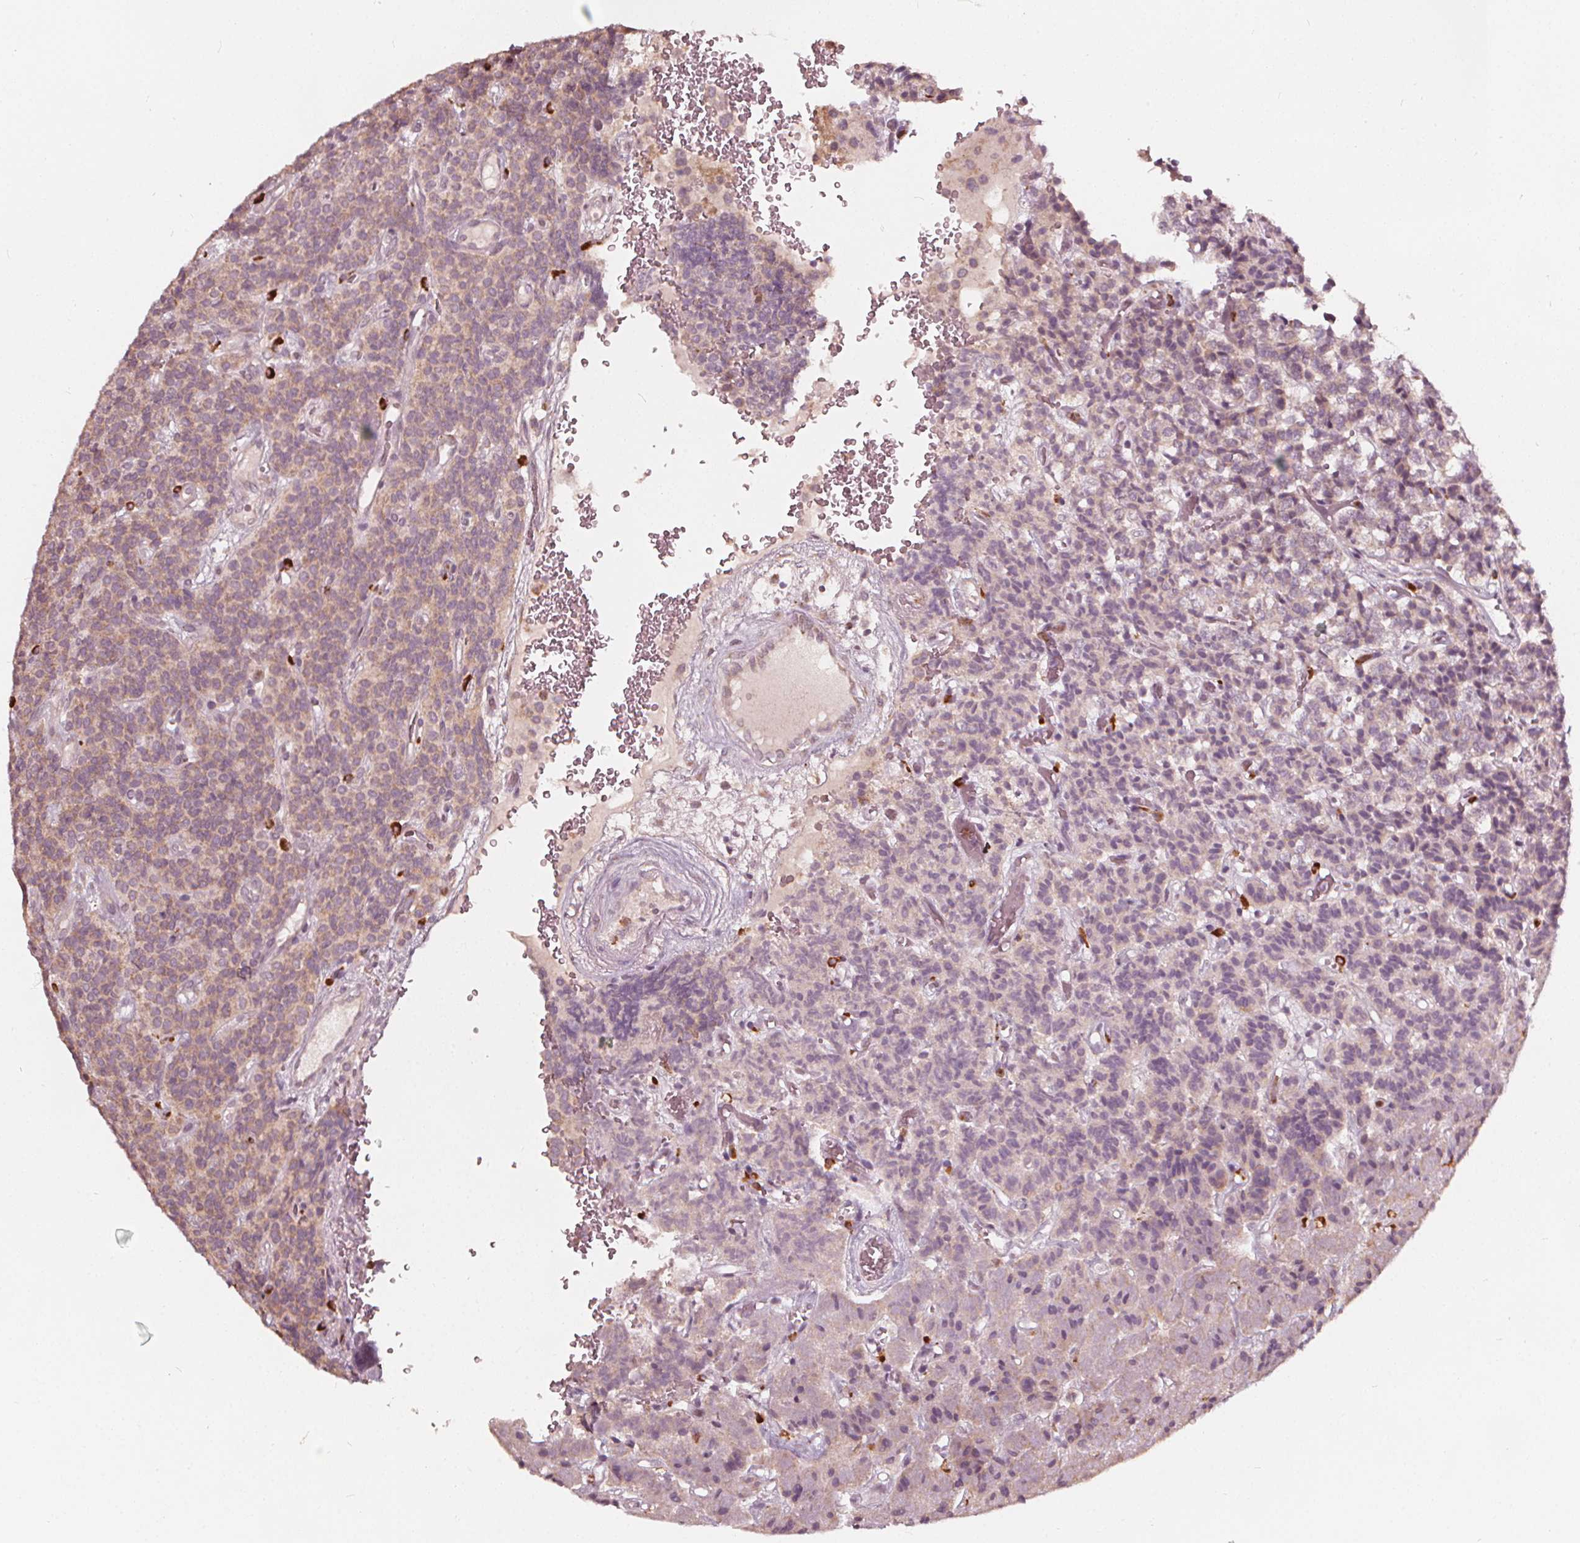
{"staining": {"intensity": "weak", "quantity": "<25%", "location": "cytoplasmic/membranous"}, "tissue": "carcinoid", "cell_type": "Tumor cells", "image_type": "cancer", "snomed": [{"axis": "morphology", "description": "Carcinoid, malignant, NOS"}, {"axis": "topography", "description": "Pancreas"}], "caption": "DAB (3,3'-diaminobenzidine) immunohistochemical staining of malignant carcinoid exhibits no significant staining in tumor cells.", "gene": "NPC1L1", "patient": {"sex": "male", "age": 36}}